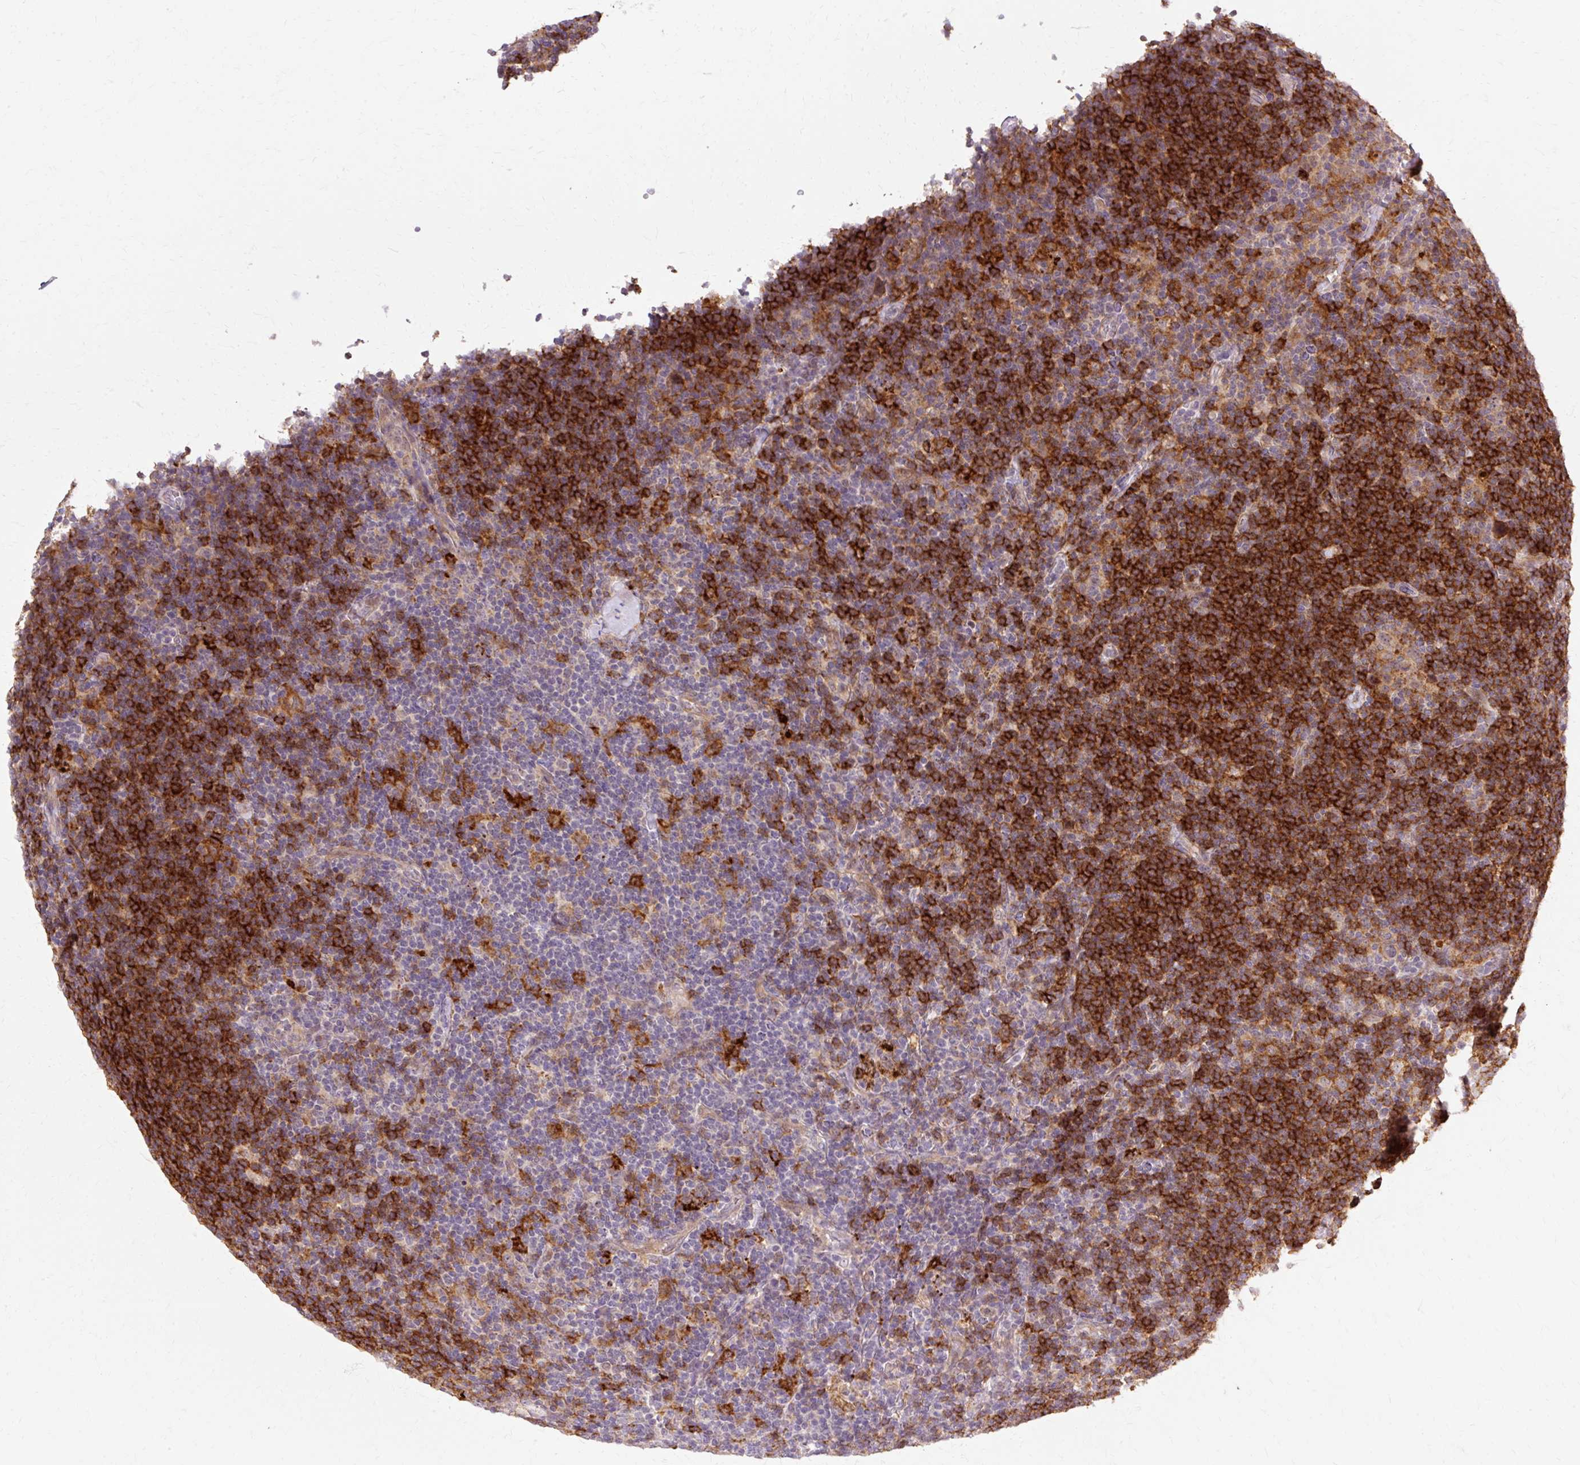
{"staining": {"intensity": "negative", "quantity": "none", "location": "none"}, "tissue": "lymphoma", "cell_type": "Tumor cells", "image_type": "cancer", "snomed": [{"axis": "morphology", "description": "Hodgkin's disease, NOS"}, {"axis": "topography", "description": "Lymph node"}], "caption": "Tumor cells are negative for protein expression in human Hodgkin's disease.", "gene": "GEMIN2", "patient": {"sex": "female", "age": 57}}